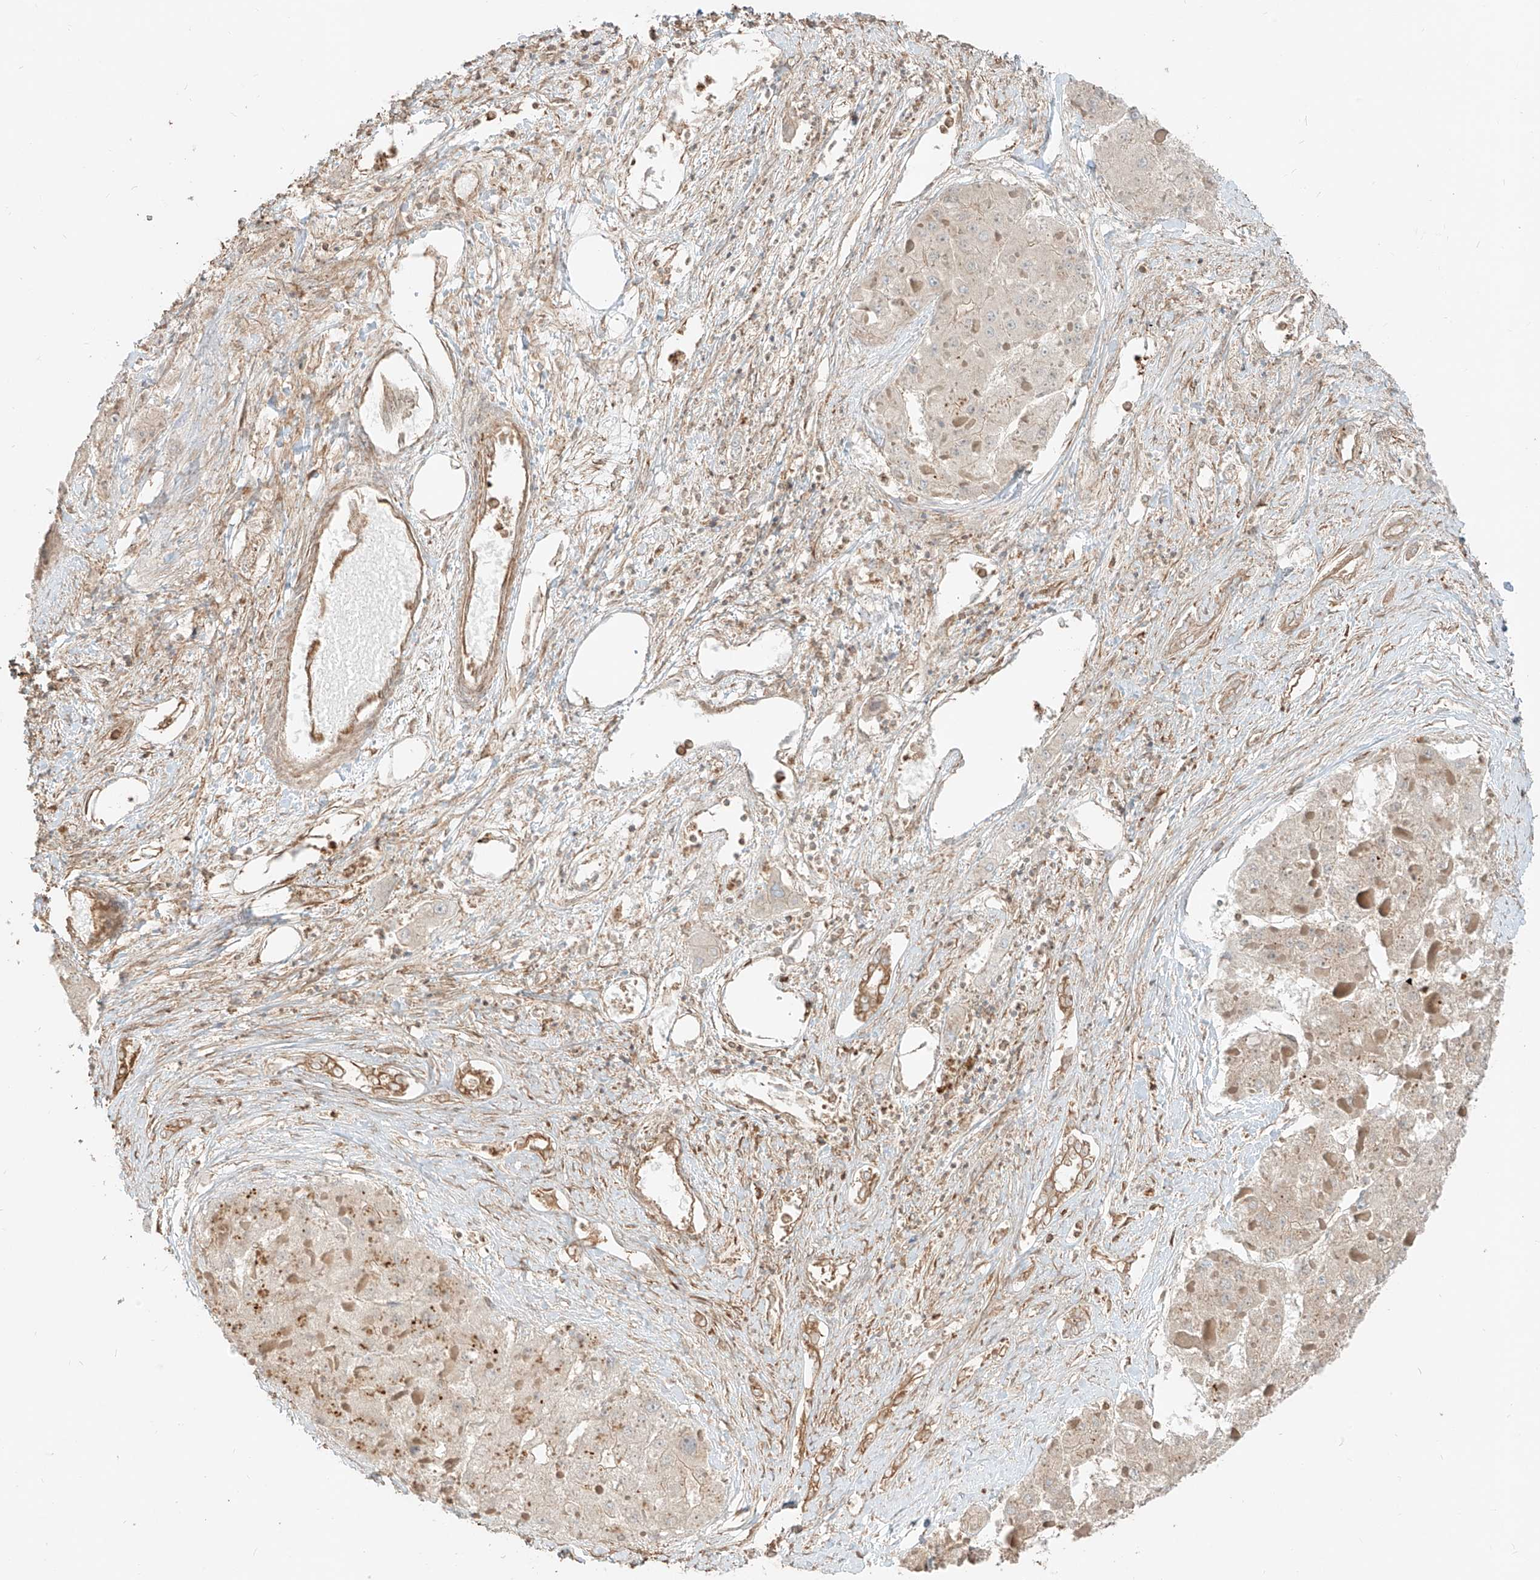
{"staining": {"intensity": "negative", "quantity": "none", "location": "none"}, "tissue": "liver cancer", "cell_type": "Tumor cells", "image_type": "cancer", "snomed": [{"axis": "morphology", "description": "Carcinoma, Hepatocellular, NOS"}, {"axis": "topography", "description": "Liver"}], "caption": "This is an immunohistochemistry (IHC) micrograph of liver cancer (hepatocellular carcinoma). There is no positivity in tumor cells.", "gene": "CCDC115", "patient": {"sex": "female", "age": 73}}